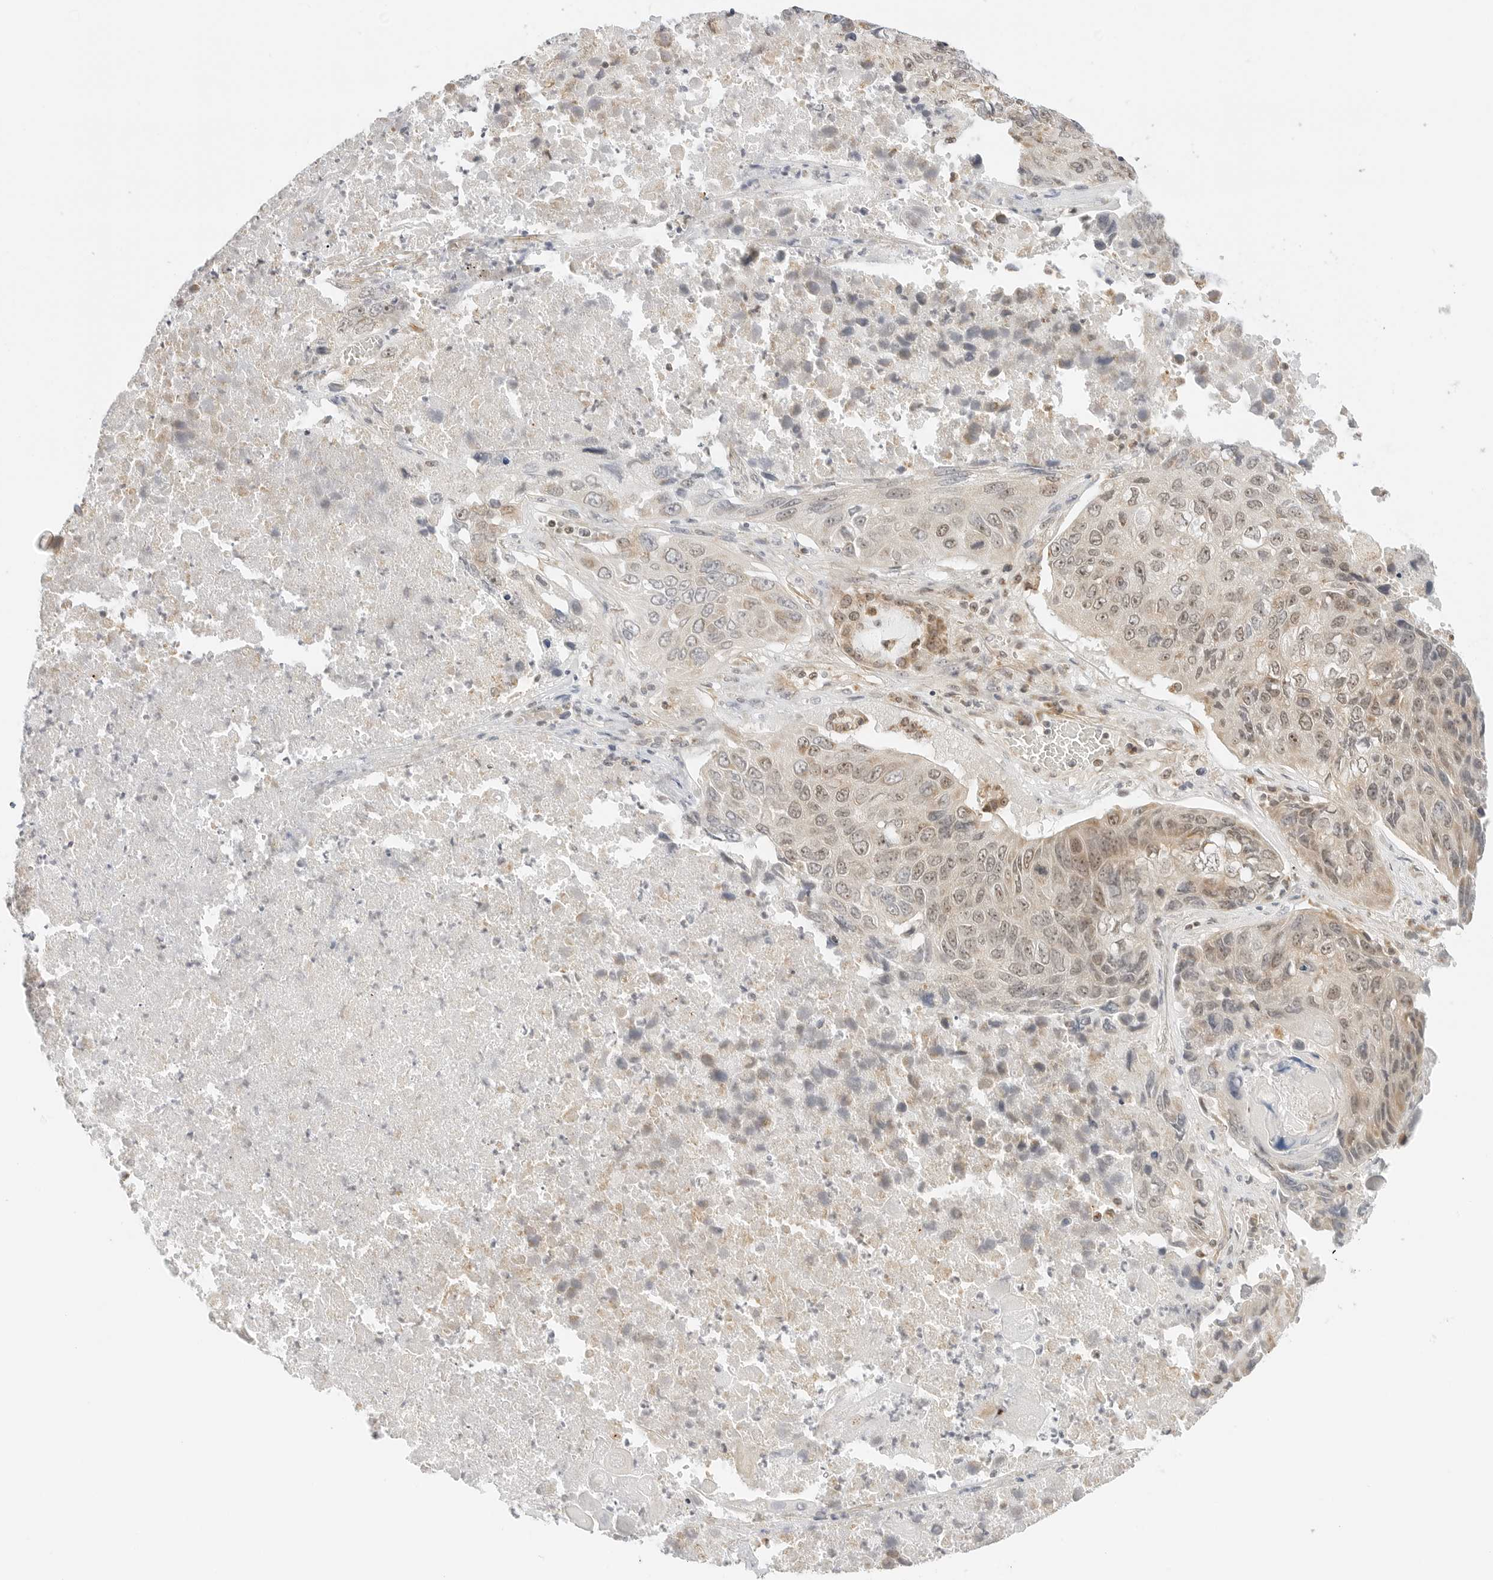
{"staining": {"intensity": "weak", "quantity": "25%-75%", "location": "cytoplasmic/membranous,nuclear"}, "tissue": "lung cancer", "cell_type": "Tumor cells", "image_type": "cancer", "snomed": [{"axis": "morphology", "description": "Squamous cell carcinoma, NOS"}, {"axis": "topography", "description": "Lung"}], "caption": "Tumor cells demonstrate low levels of weak cytoplasmic/membranous and nuclear expression in approximately 25%-75% of cells in lung cancer.", "gene": "GORAB", "patient": {"sex": "male", "age": 61}}